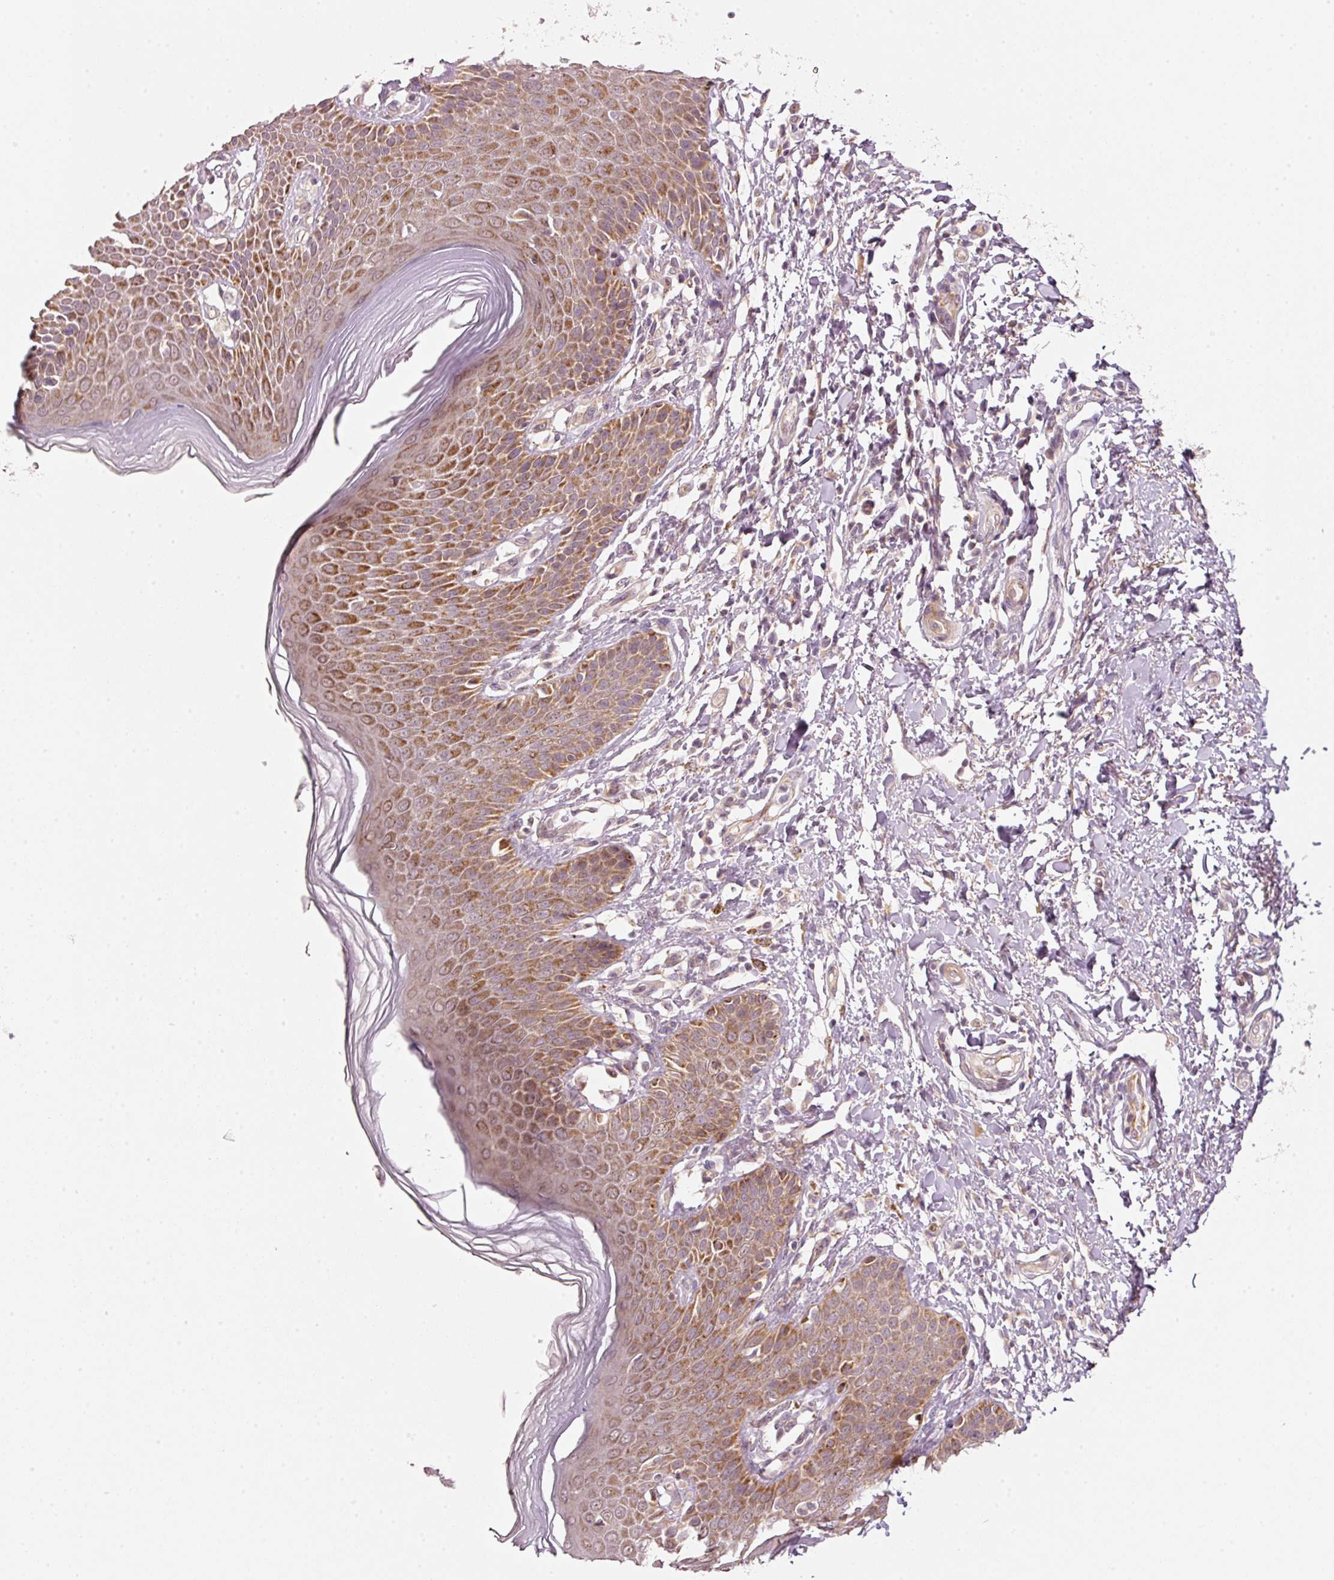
{"staining": {"intensity": "moderate", "quantity": ">75%", "location": "cytoplasmic/membranous"}, "tissue": "skin", "cell_type": "Epidermal cells", "image_type": "normal", "snomed": [{"axis": "morphology", "description": "Normal tissue, NOS"}, {"axis": "topography", "description": "Peripheral nerve tissue"}], "caption": "Protein expression analysis of unremarkable human skin reveals moderate cytoplasmic/membranous expression in approximately >75% of epidermal cells.", "gene": "ARHGAP22", "patient": {"sex": "male", "age": 51}}